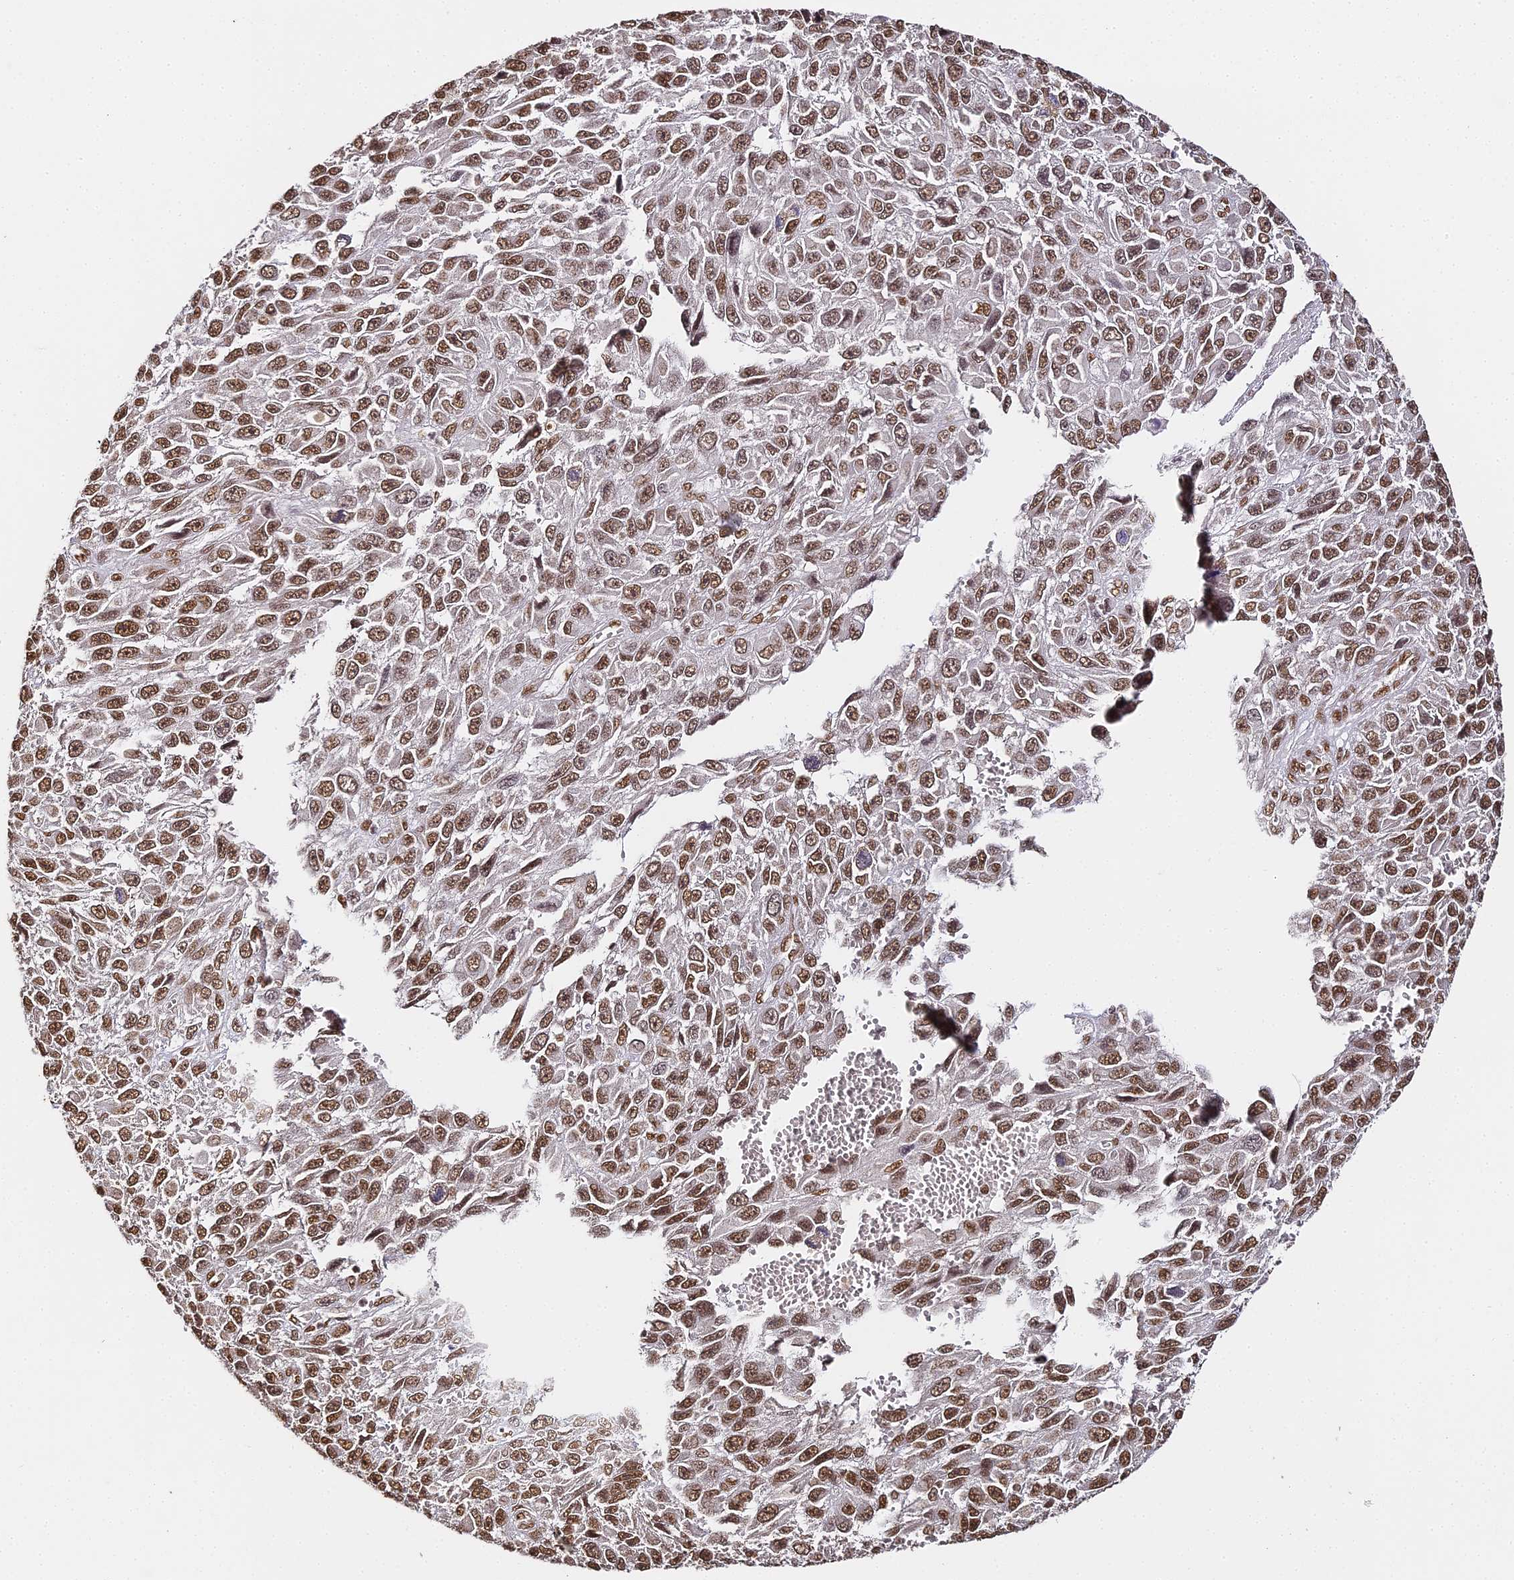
{"staining": {"intensity": "strong", "quantity": ">75%", "location": "nuclear"}, "tissue": "melanoma", "cell_type": "Tumor cells", "image_type": "cancer", "snomed": [{"axis": "morphology", "description": "Normal tissue, NOS"}, {"axis": "morphology", "description": "Malignant melanoma, NOS"}, {"axis": "topography", "description": "Skin"}], "caption": "This micrograph reveals immunohistochemistry staining of human melanoma, with high strong nuclear expression in about >75% of tumor cells.", "gene": "HNRNPA1", "patient": {"sex": "female", "age": 96}}